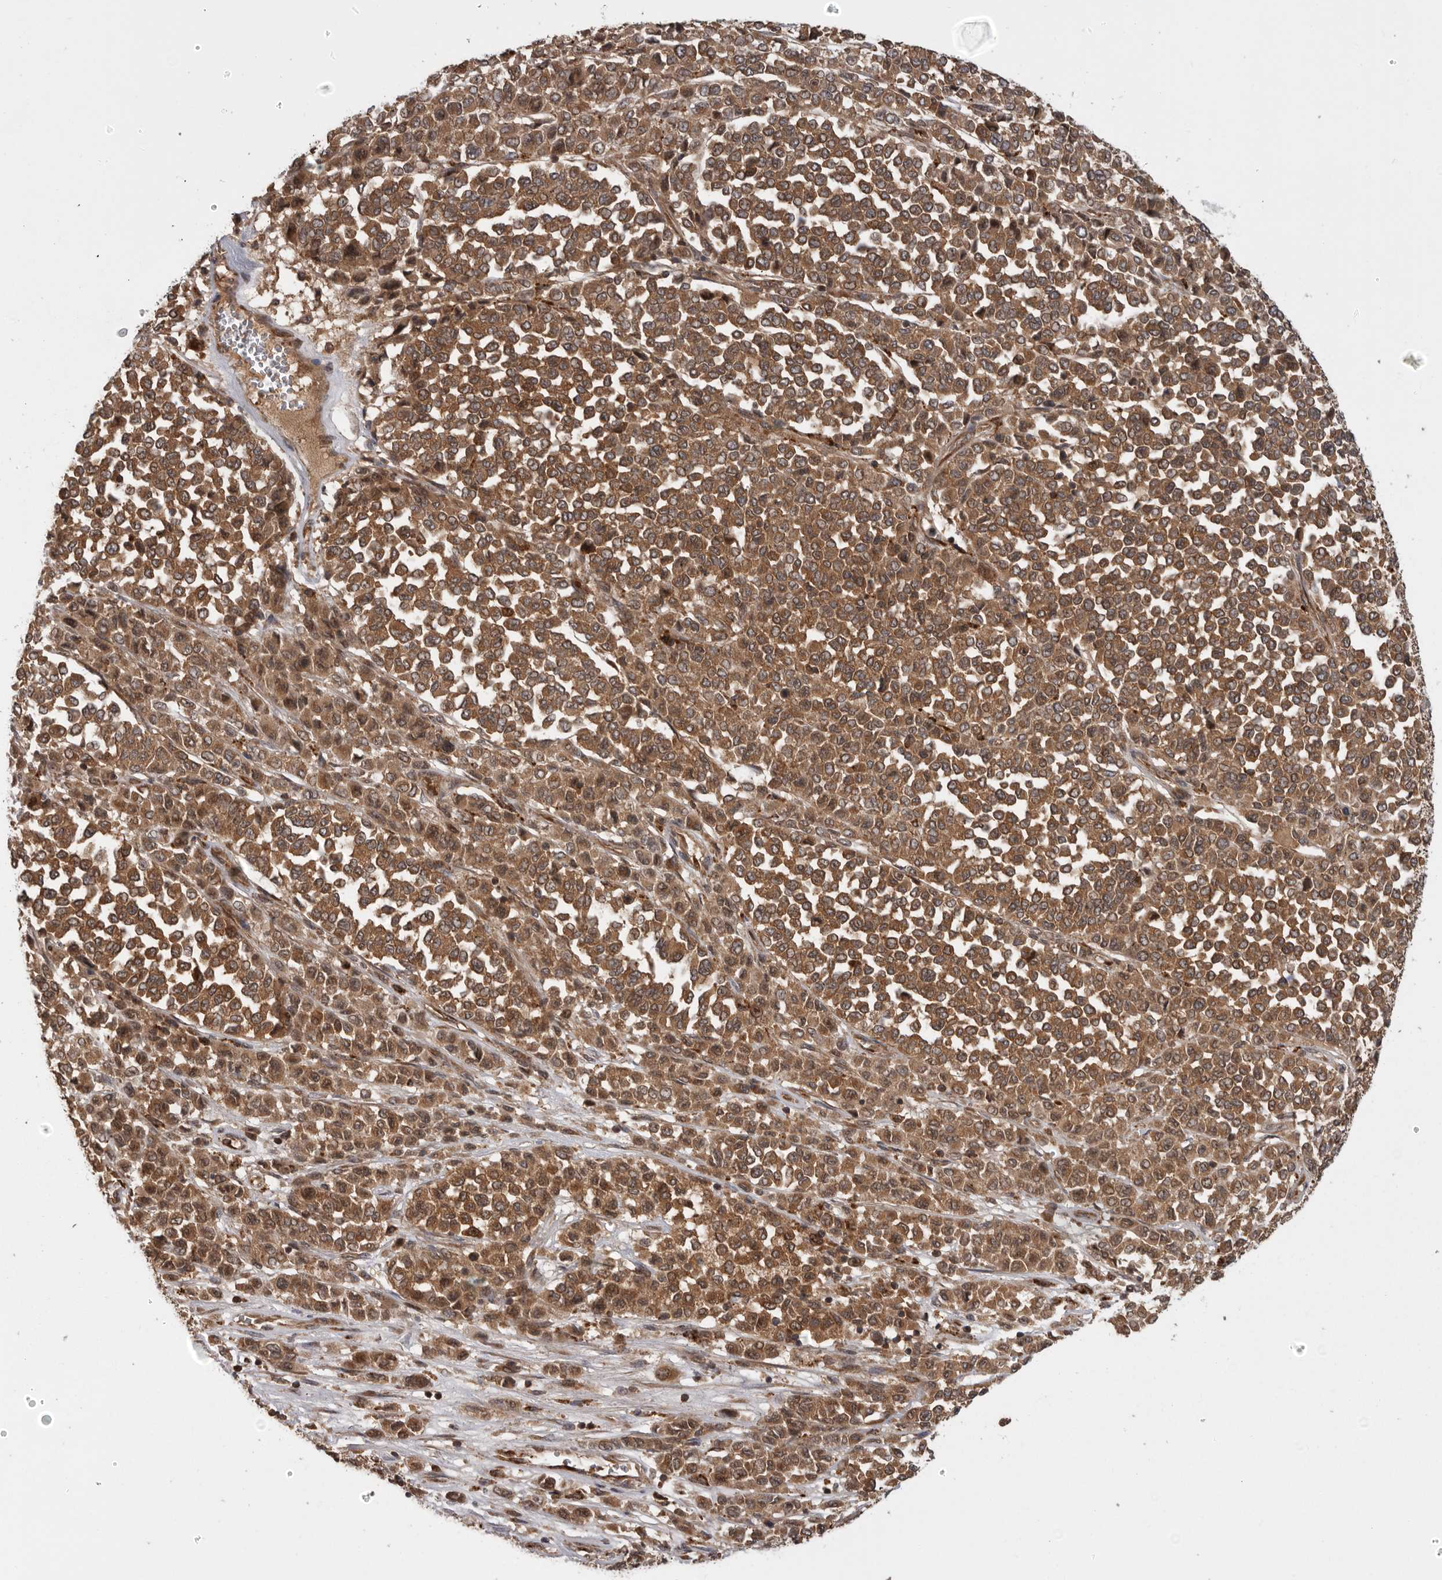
{"staining": {"intensity": "moderate", "quantity": ">75%", "location": "cytoplasmic/membranous"}, "tissue": "melanoma", "cell_type": "Tumor cells", "image_type": "cancer", "snomed": [{"axis": "morphology", "description": "Malignant melanoma, Metastatic site"}, {"axis": "topography", "description": "Pancreas"}], "caption": "Immunohistochemistry (IHC) image of neoplastic tissue: malignant melanoma (metastatic site) stained using immunohistochemistry (IHC) demonstrates medium levels of moderate protein expression localized specifically in the cytoplasmic/membranous of tumor cells, appearing as a cytoplasmic/membranous brown color.", "gene": "DHDDS", "patient": {"sex": "female", "age": 30}}